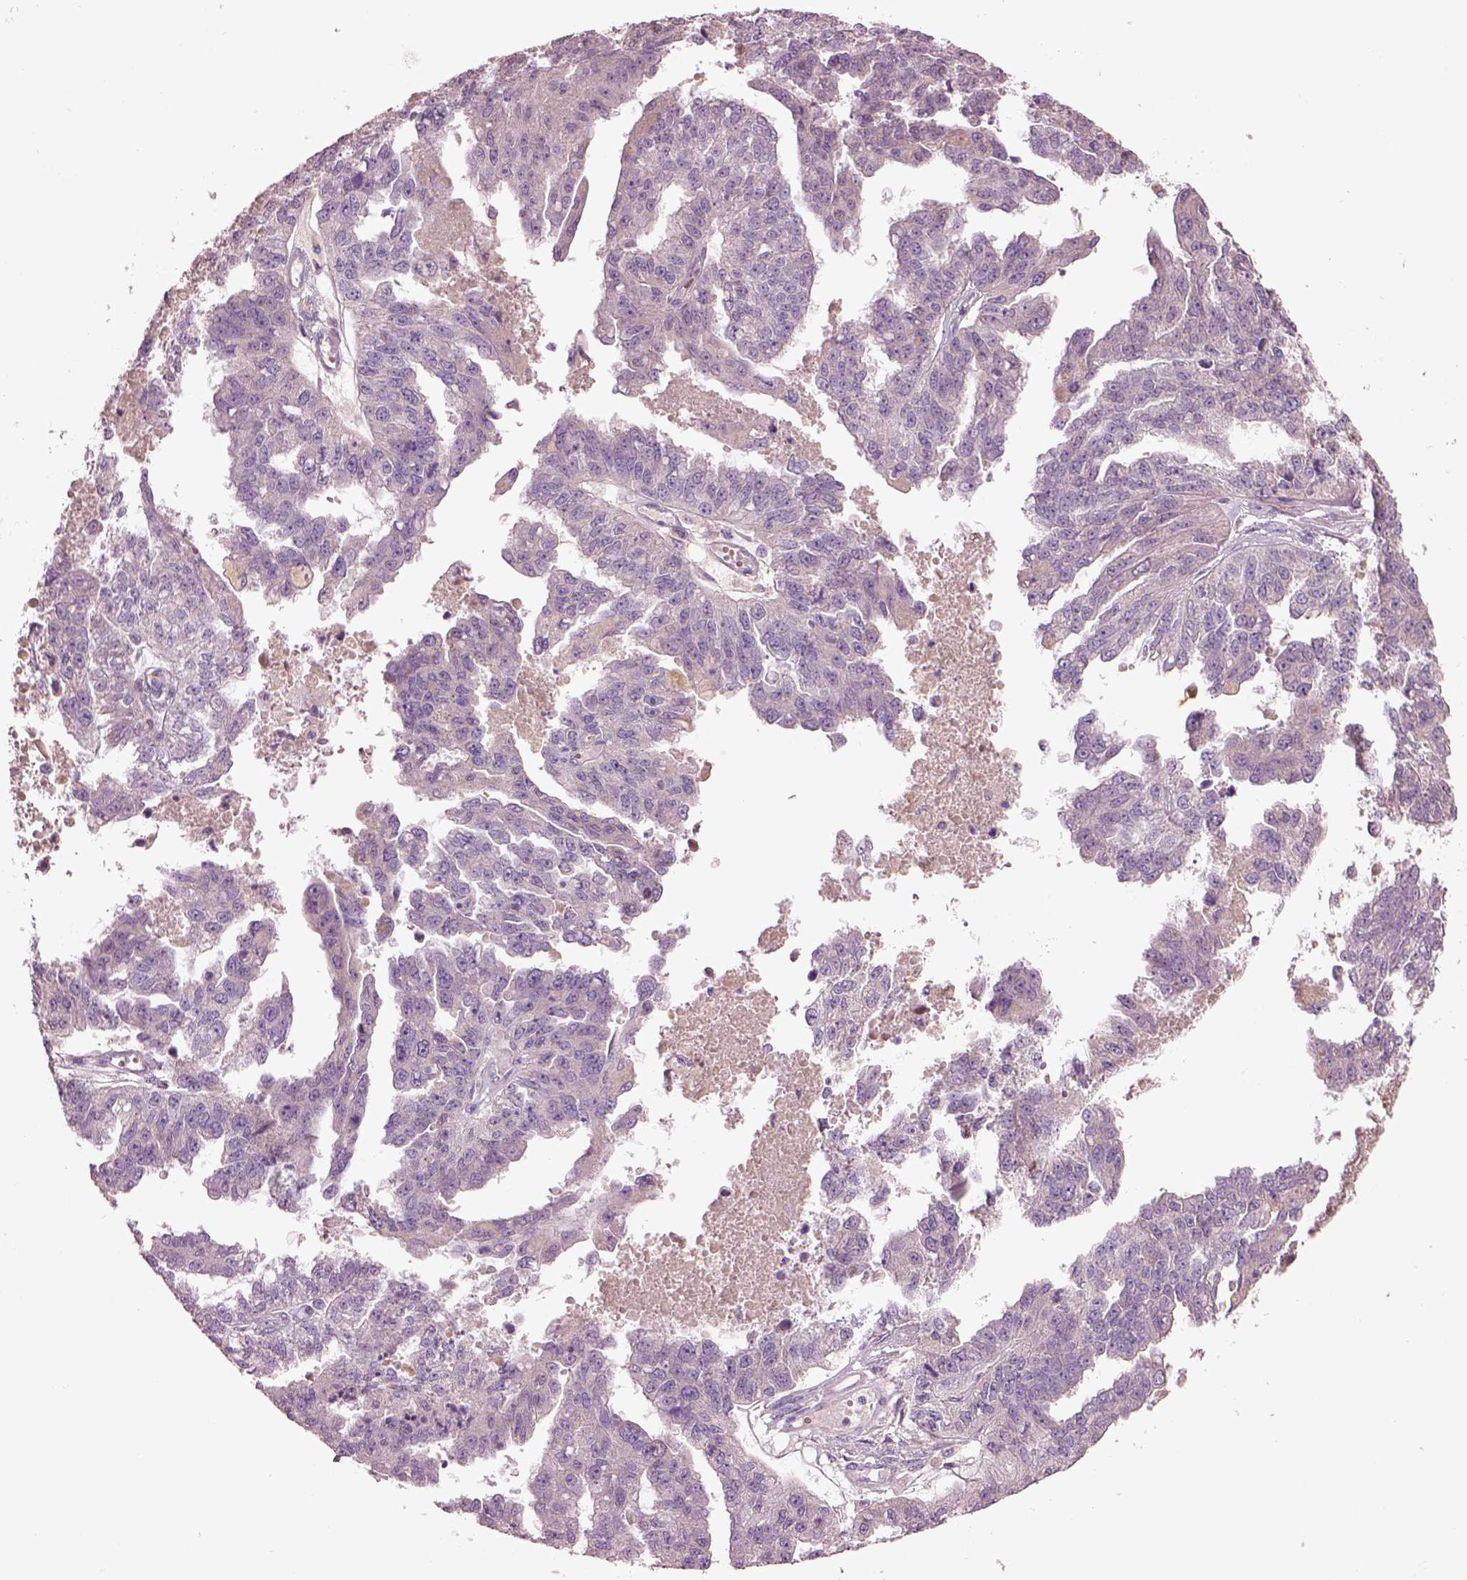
{"staining": {"intensity": "negative", "quantity": "none", "location": "none"}, "tissue": "ovarian cancer", "cell_type": "Tumor cells", "image_type": "cancer", "snomed": [{"axis": "morphology", "description": "Cystadenocarcinoma, serous, NOS"}, {"axis": "topography", "description": "Ovary"}], "caption": "Photomicrograph shows no protein staining in tumor cells of ovarian serous cystadenocarcinoma tissue. (IHC, brightfield microscopy, high magnification).", "gene": "DUOXA2", "patient": {"sex": "female", "age": 58}}